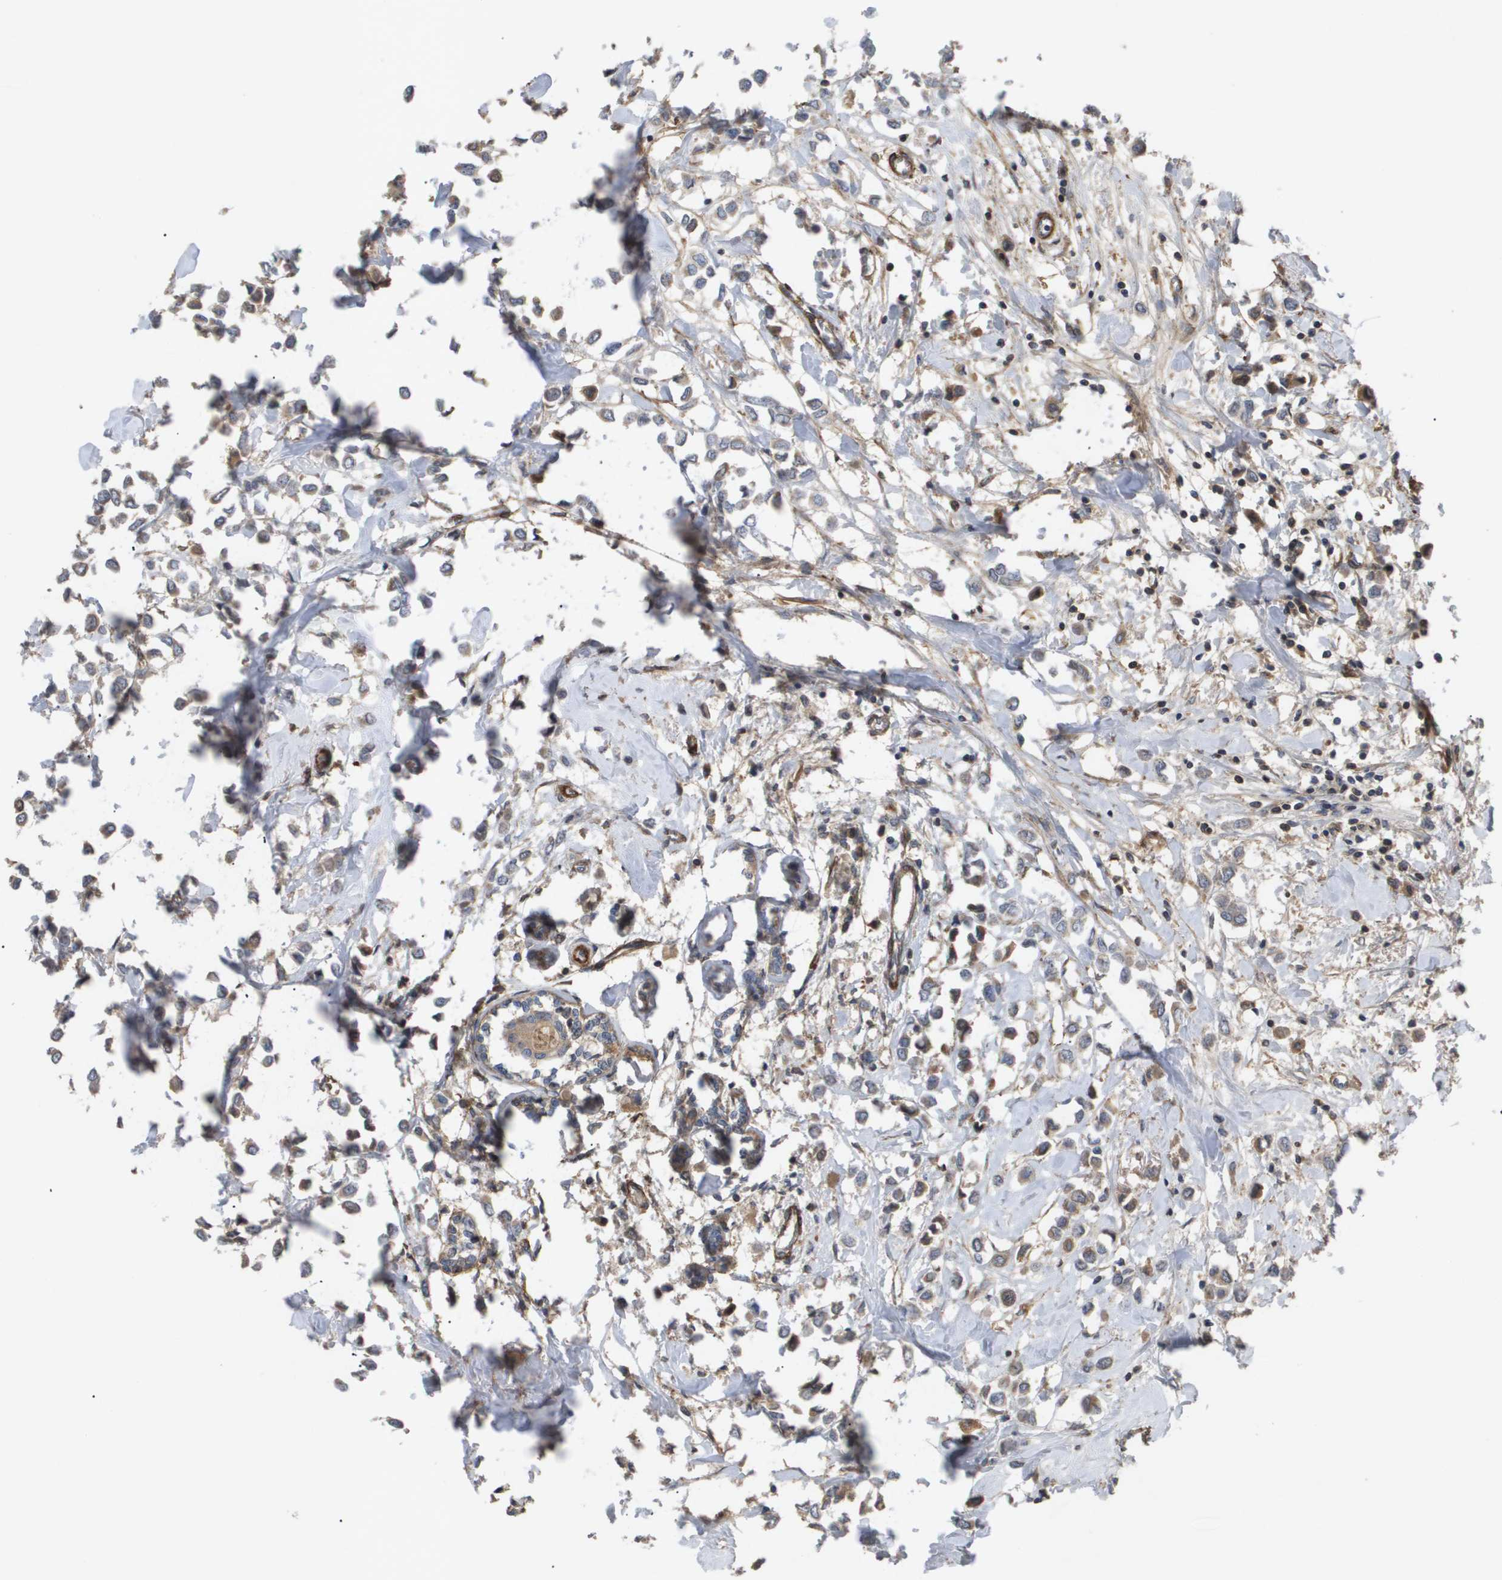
{"staining": {"intensity": "weak", "quantity": "25%-75%", "location": "cytoplasmic/membranous"}, "tissue": "breast cancer", "cell_type": "Tumor cells", "image_type": "cancer", "snomed": [{"axis": "morphology", "description": "Lobular carcinoma"}, {"axis": "topography", "description": "Breast"}], "caption": "Immunohistochemical staining of human breast lobular carcinoma demonstrates weak cytoplasmic/membranous protein staining in about 25%-75% of tumor cells.", "gene": "TNS1", "patient": {"sex": "female", "age": 51}}